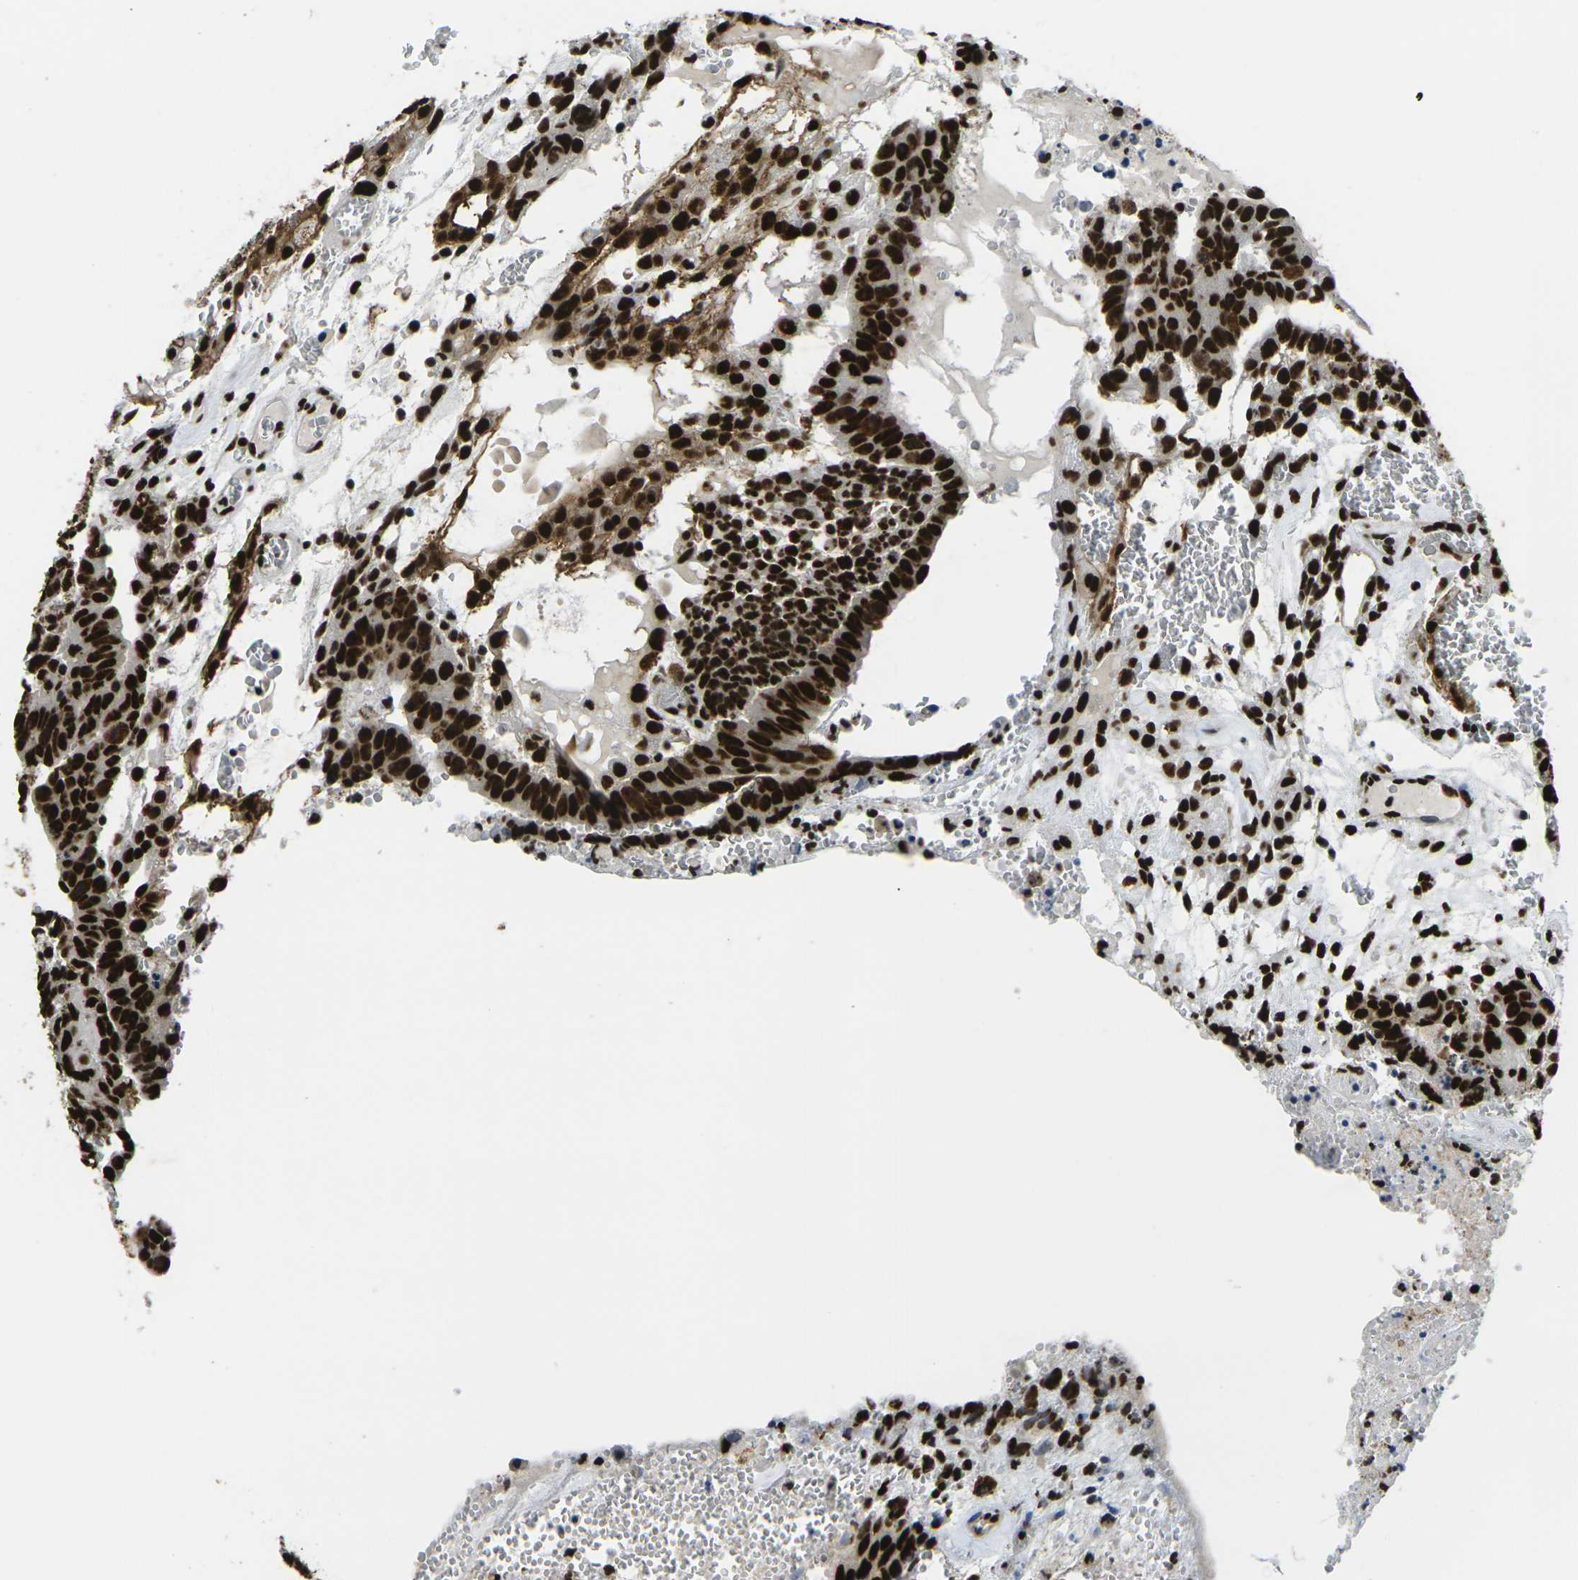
{"staining": {"intensity": "strong", "quantity": ">75%", "location": "nuclear"}, "tissue": "testis cancer", "cell_type": "Tumor cells", "image_type": "cancer", "snomed": [{"axis": "morphology", "description": "Seminoma, NOS"}, {"axis": "morphology", "description": "Carcinoma, Embryonal, NOS"}, {"axis": "topography", "description": "Testis"}], "caption": "Testis embryonal carcinoma tissue shows strong nuclear positivity in about >75% of tumor cells", "gene": "SMARCC1", "patient": {"sex": "male", "age": 52}}